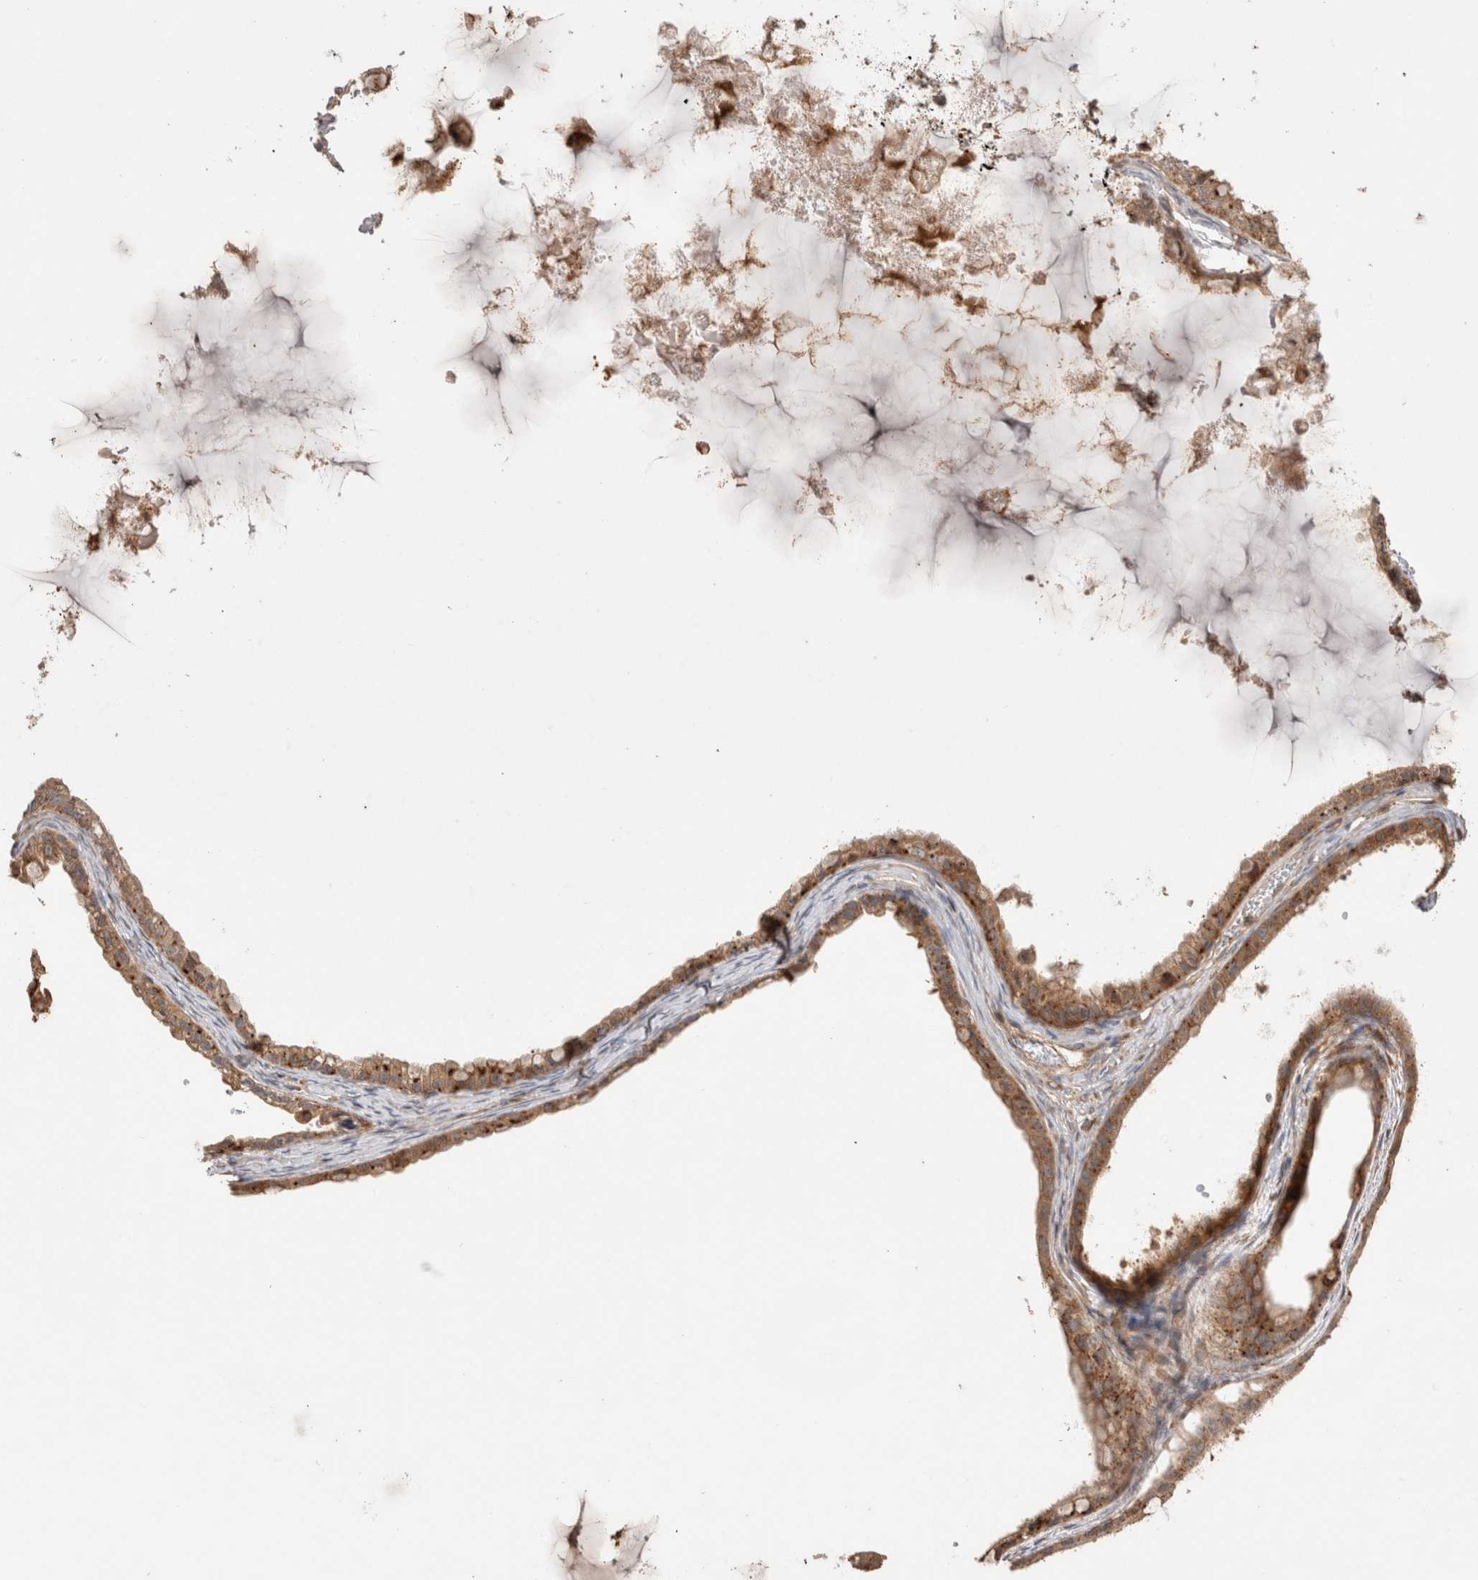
{"staining": {"intensity": "moderate", "quantity": ">75%", "location": "cytoplasmic/membranous"}, "tissue": "ovarian cancer", "cell_type": "Tumor cells", "image_type": "cancer", "snomed": [{"axis": "morphology", "description": "Cystadenocarcinoma, mucinous, NOS"}, {"axis": "topography", "description": "Ovary"}], "caption": "Tumor cells show moderate cytoplasmic/membranous staining in about >75% of cells in ovarian cancer. The protein is stained brown, and the nuclei are stained in blue (DAB (3,3'-diaminobenzidine) IHC with brightfield microscopy, high magnification).", "gene": "VPS28", "patient": {"sex": "female", "age": 80}}